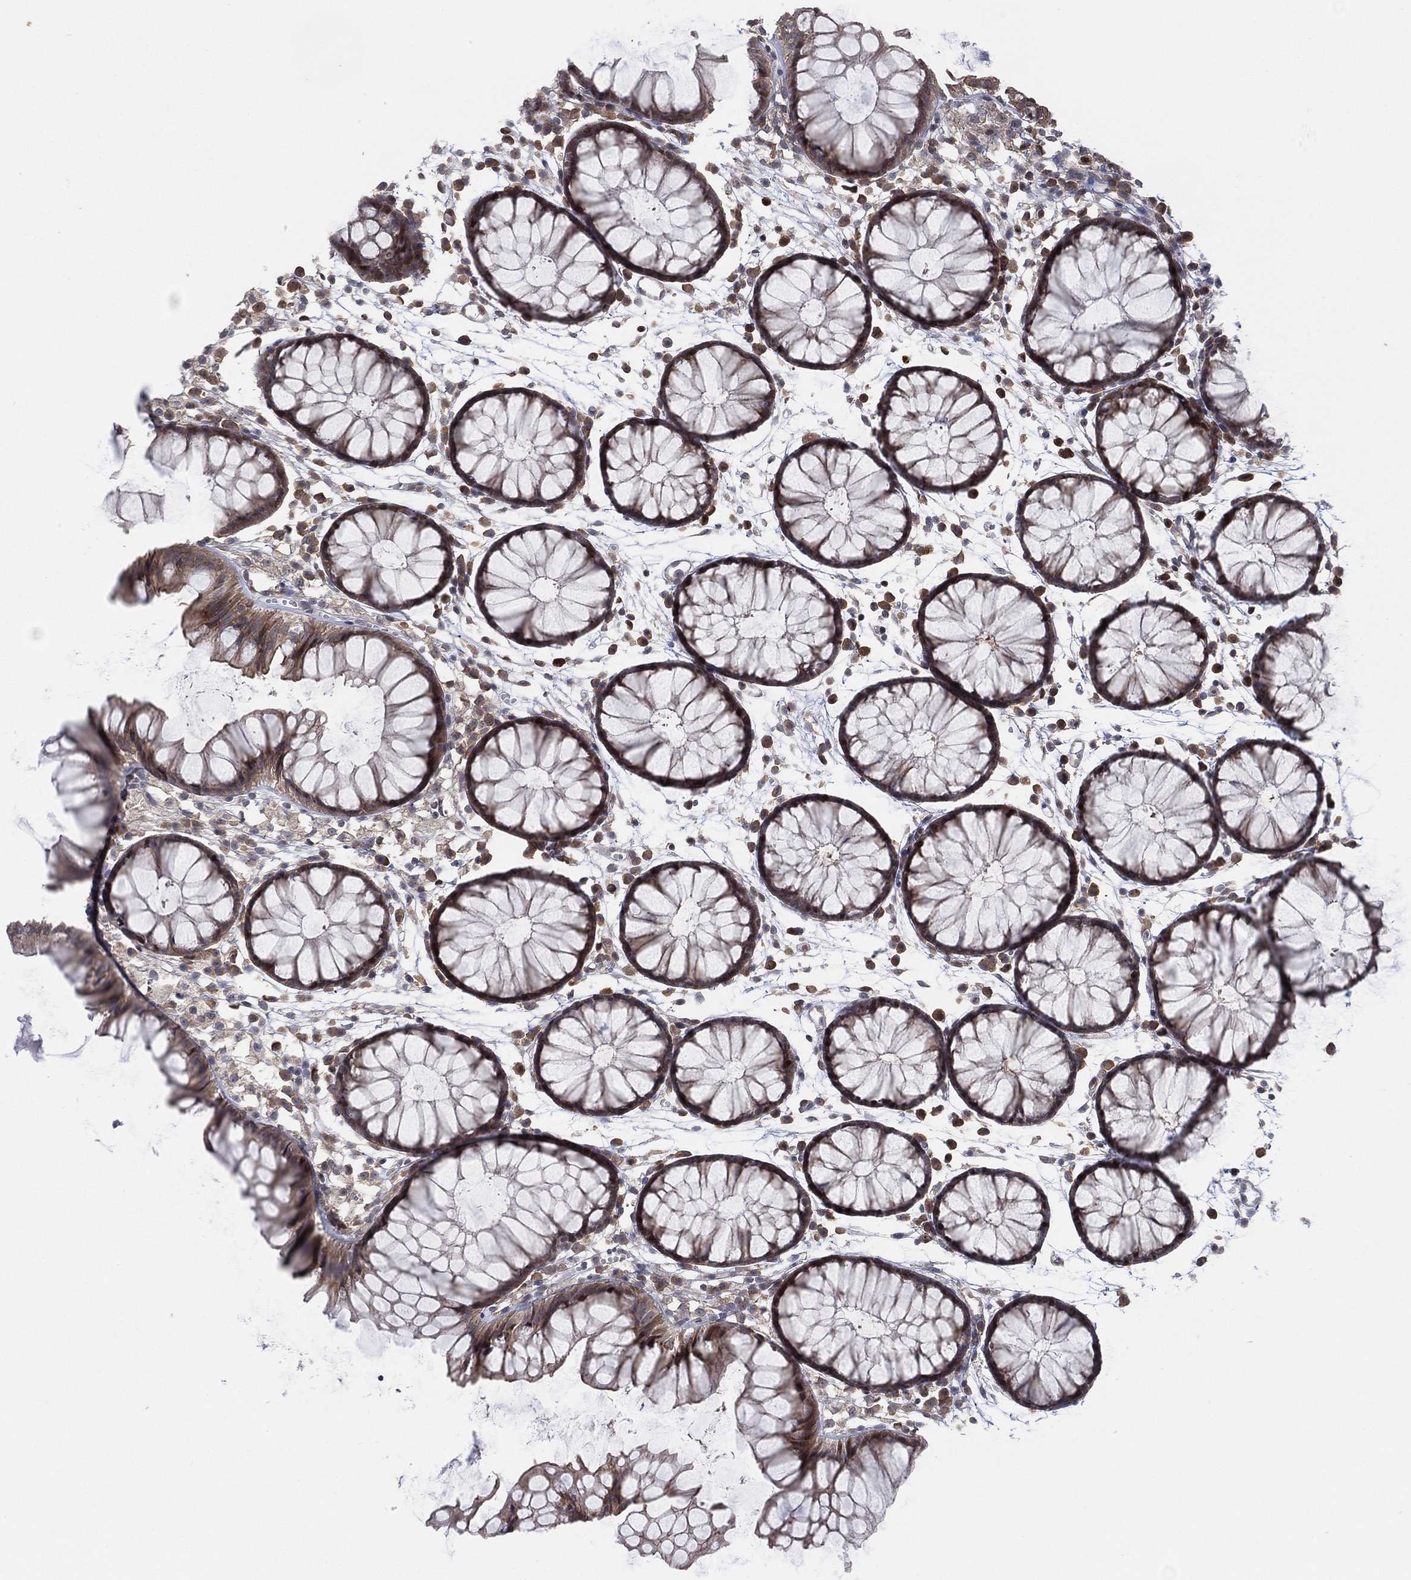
{"staining": {"intensity": "negative", "quantity": "none", "location": "none"}, "tissue": "colon", "cell_type": "Endothelial cells", "image_type": "normal", "snomed": [{"axis": "morphology", "description": "Normal tissue, NOS"}, {"axis": "morphology", "description": "Adenocarcinoma, NOS"}, {"axis": "topography", "description": "Colon"}], "caption": "Immunohistochemistry photomicrograph of unremarkable human colon stained for a protein (brown), which exhibits no staining in endothelial cells. The staining is performed using DAB (3,3'-diaminobenzidine) brown chromogen with nuclei counter-stained in using hematoxylin.", "gene": "TMCO1", "patient": {"sex": "male", "age": 65}}